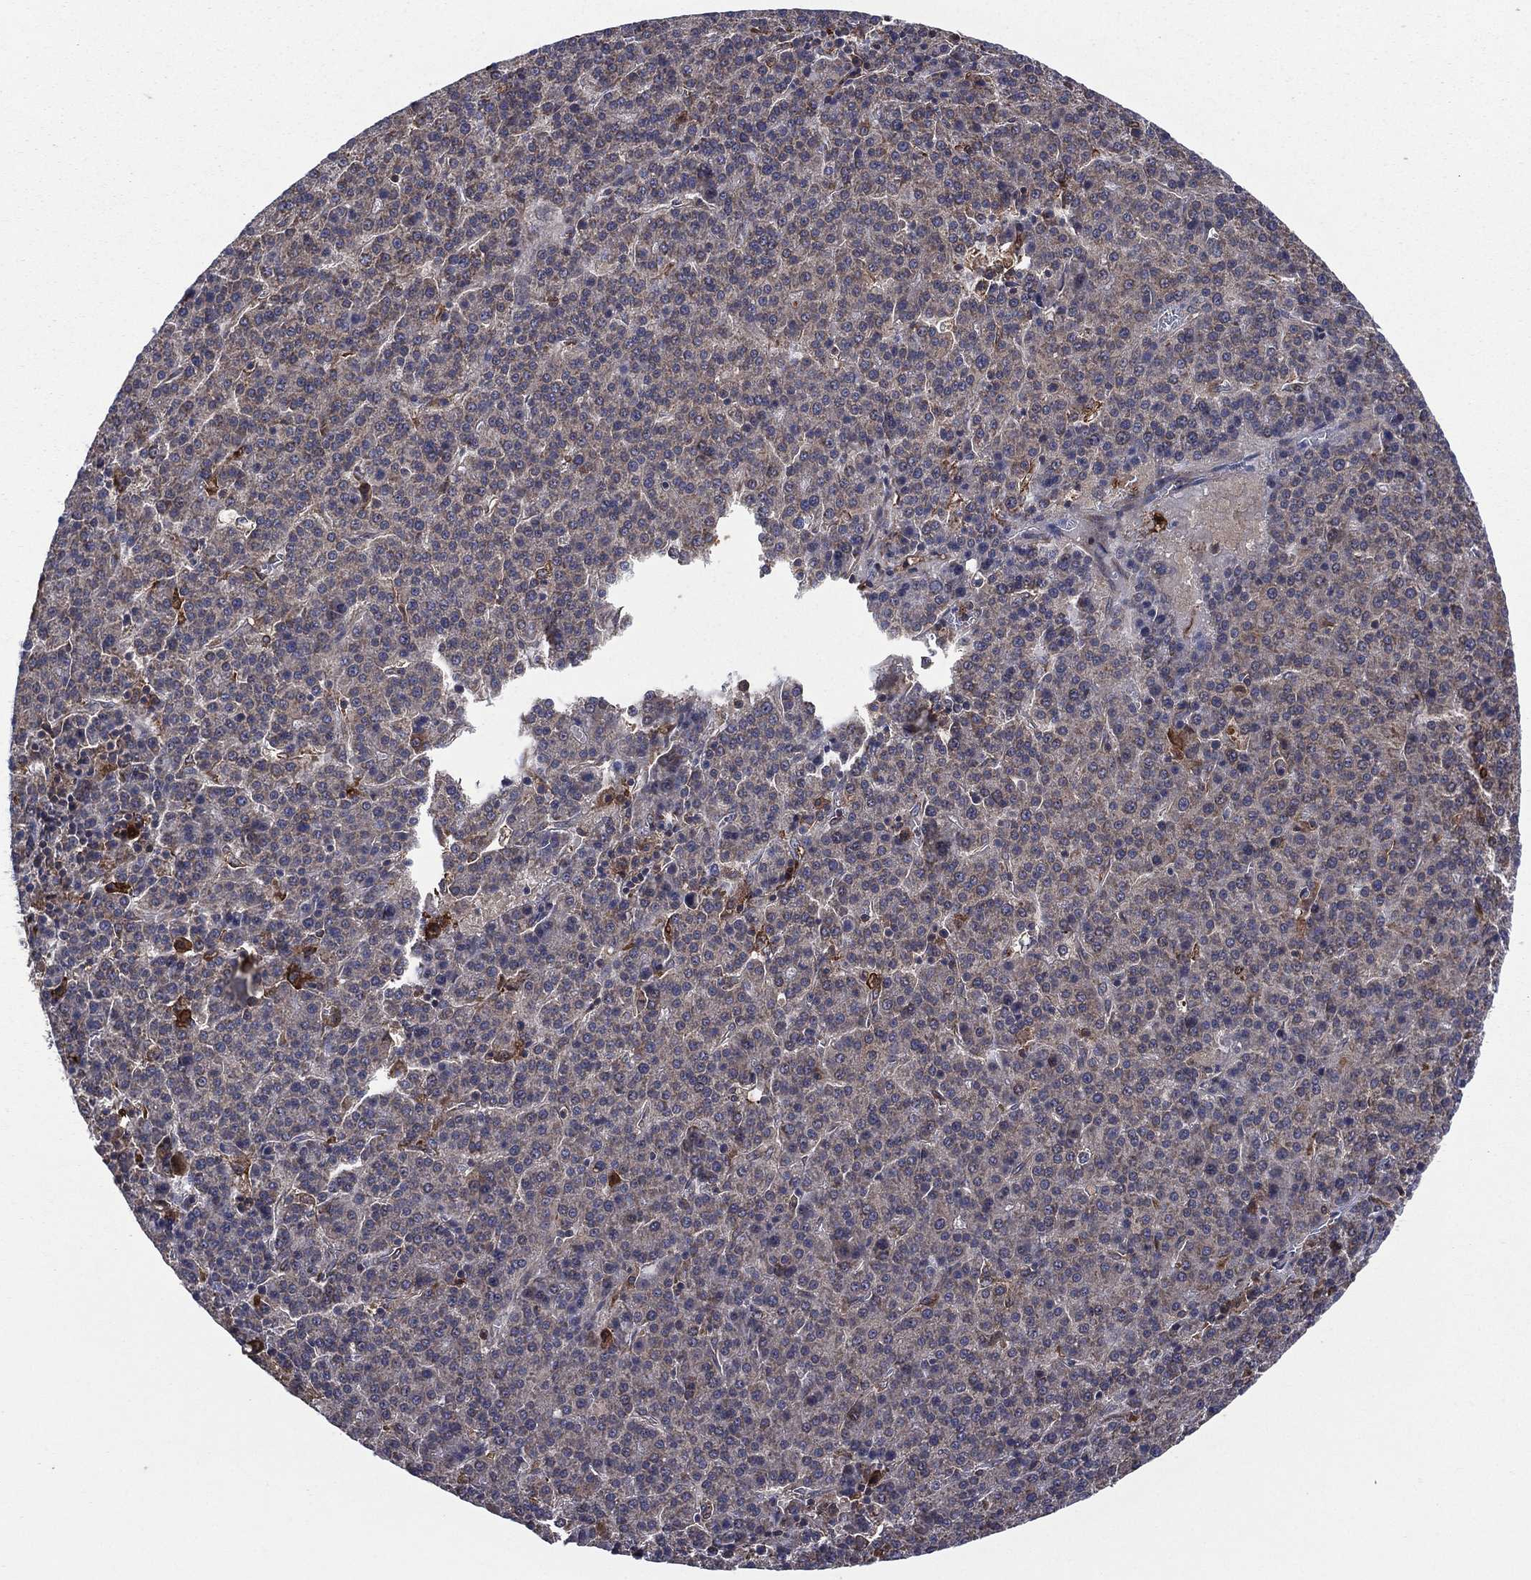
{"staining": {"intensity": "negative", "quantity": "none", "location": "none"}, "tissue": "liver cancer", "cell_type": "Tumor cells", "image_type": "cancer", "snomed": [{"axis": "morphology", "description": "Carcinoma, Hepatocellular, NOS"}, {"axis": "topography", "description": "Liver"}], "caption": "This is an immunohistochemistry (IHC) photomicrograph of liver cancer. There is no staining in tumor cells.", "gene": "C2orf76", "patient": {"sex": "female", "age": 58}}